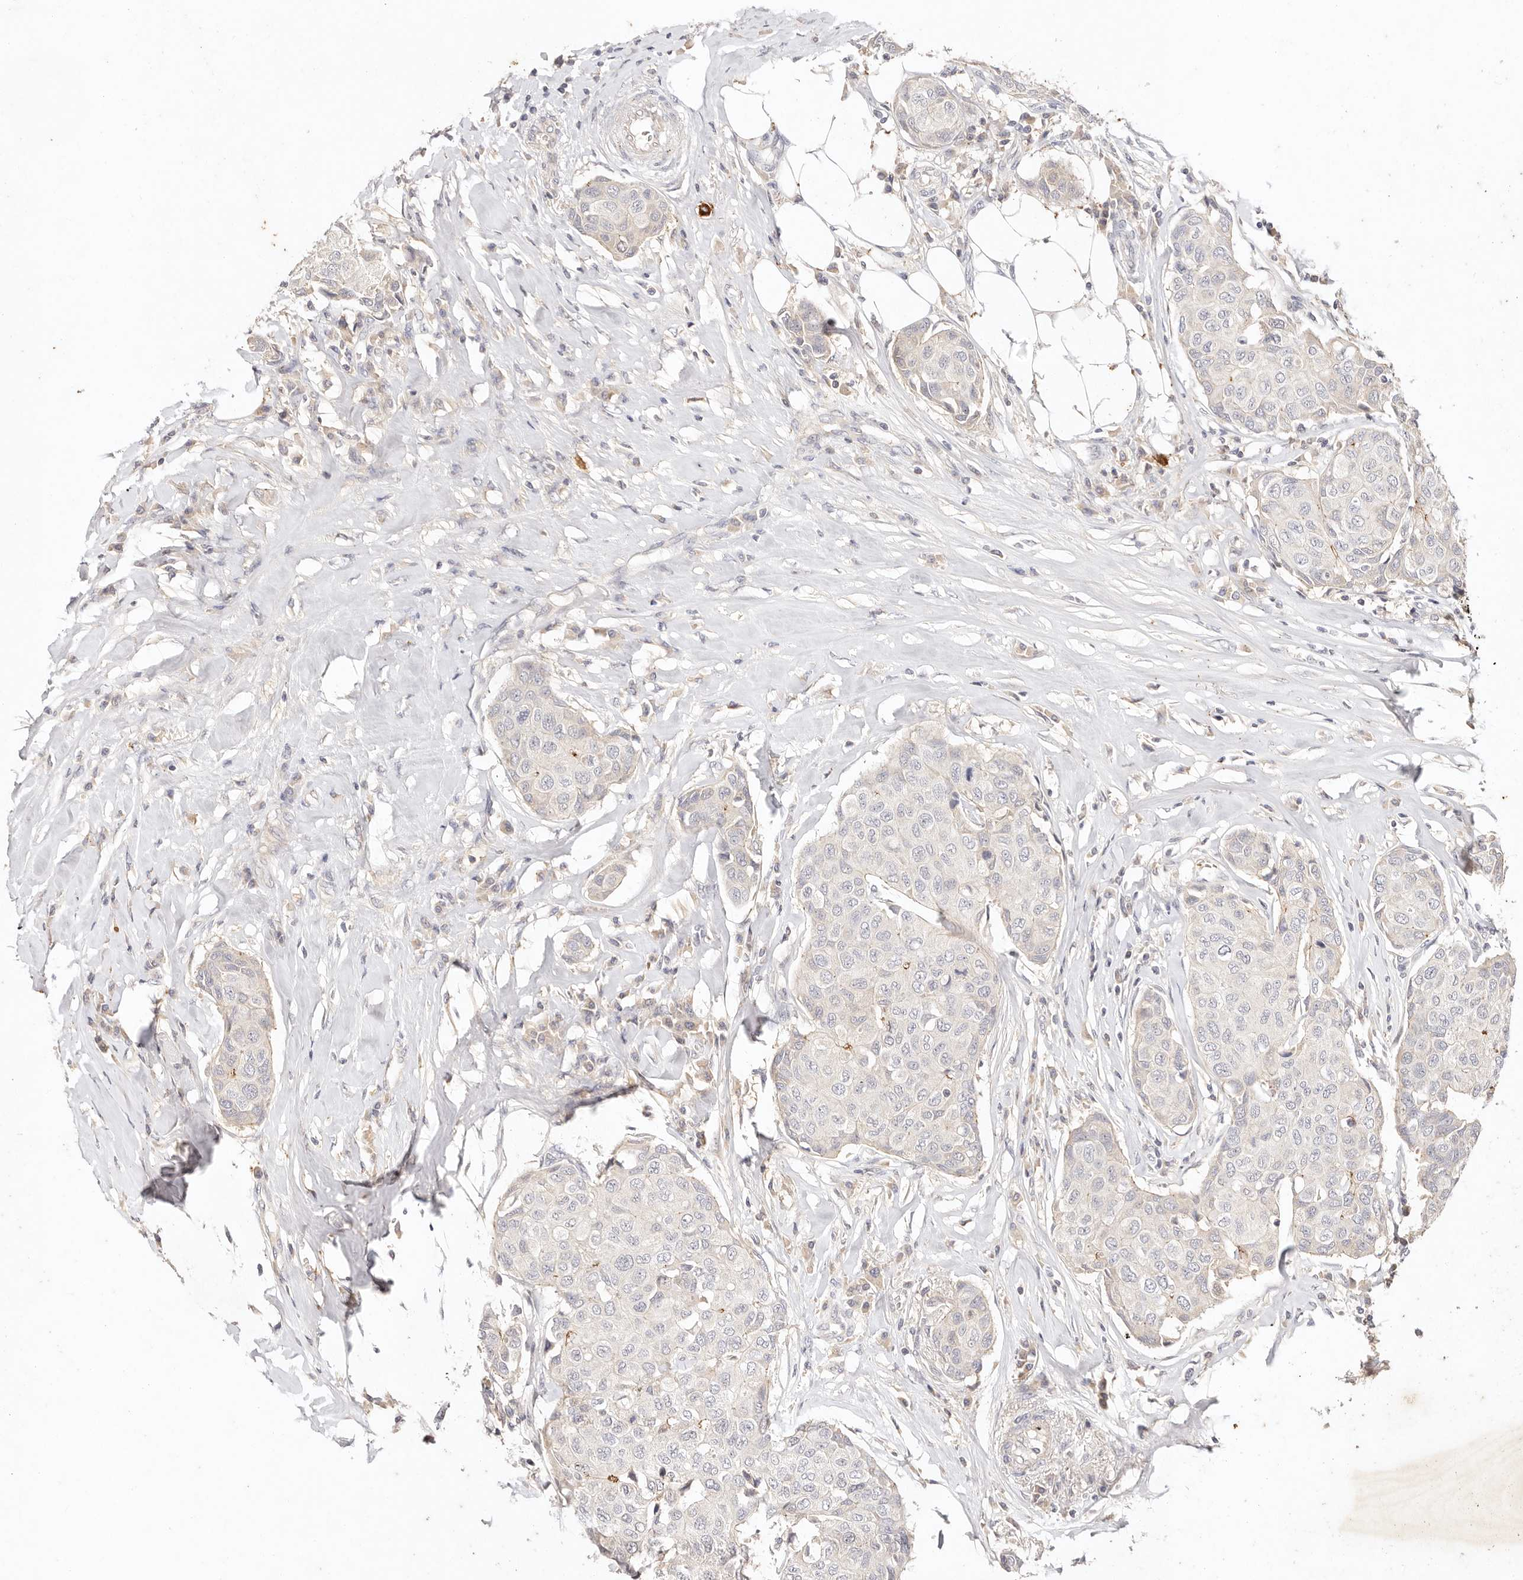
{"staining": {"intensity": "negative", "quantity": "none", "location": "none"}, "tissue": "breast cancer", "cell_type": "Tumor cells", "image_type": "cancer", "snomed": [{"axis": "morphology", "description": "Duct carcinoma"}, {"axis": "topography", "description": "Breast"}], "caption": "There is no significant positivity in tumor cells of breast intraductal carcinoma. Brightfield microscopy of immunohistochemistry stained with DAB (3,3'-diaminobenzidine) (brown) and hematoxylin (blue), captured at high magnification.", "gene": "CXADR", "patient": {"sex": "female", "age": 80}}